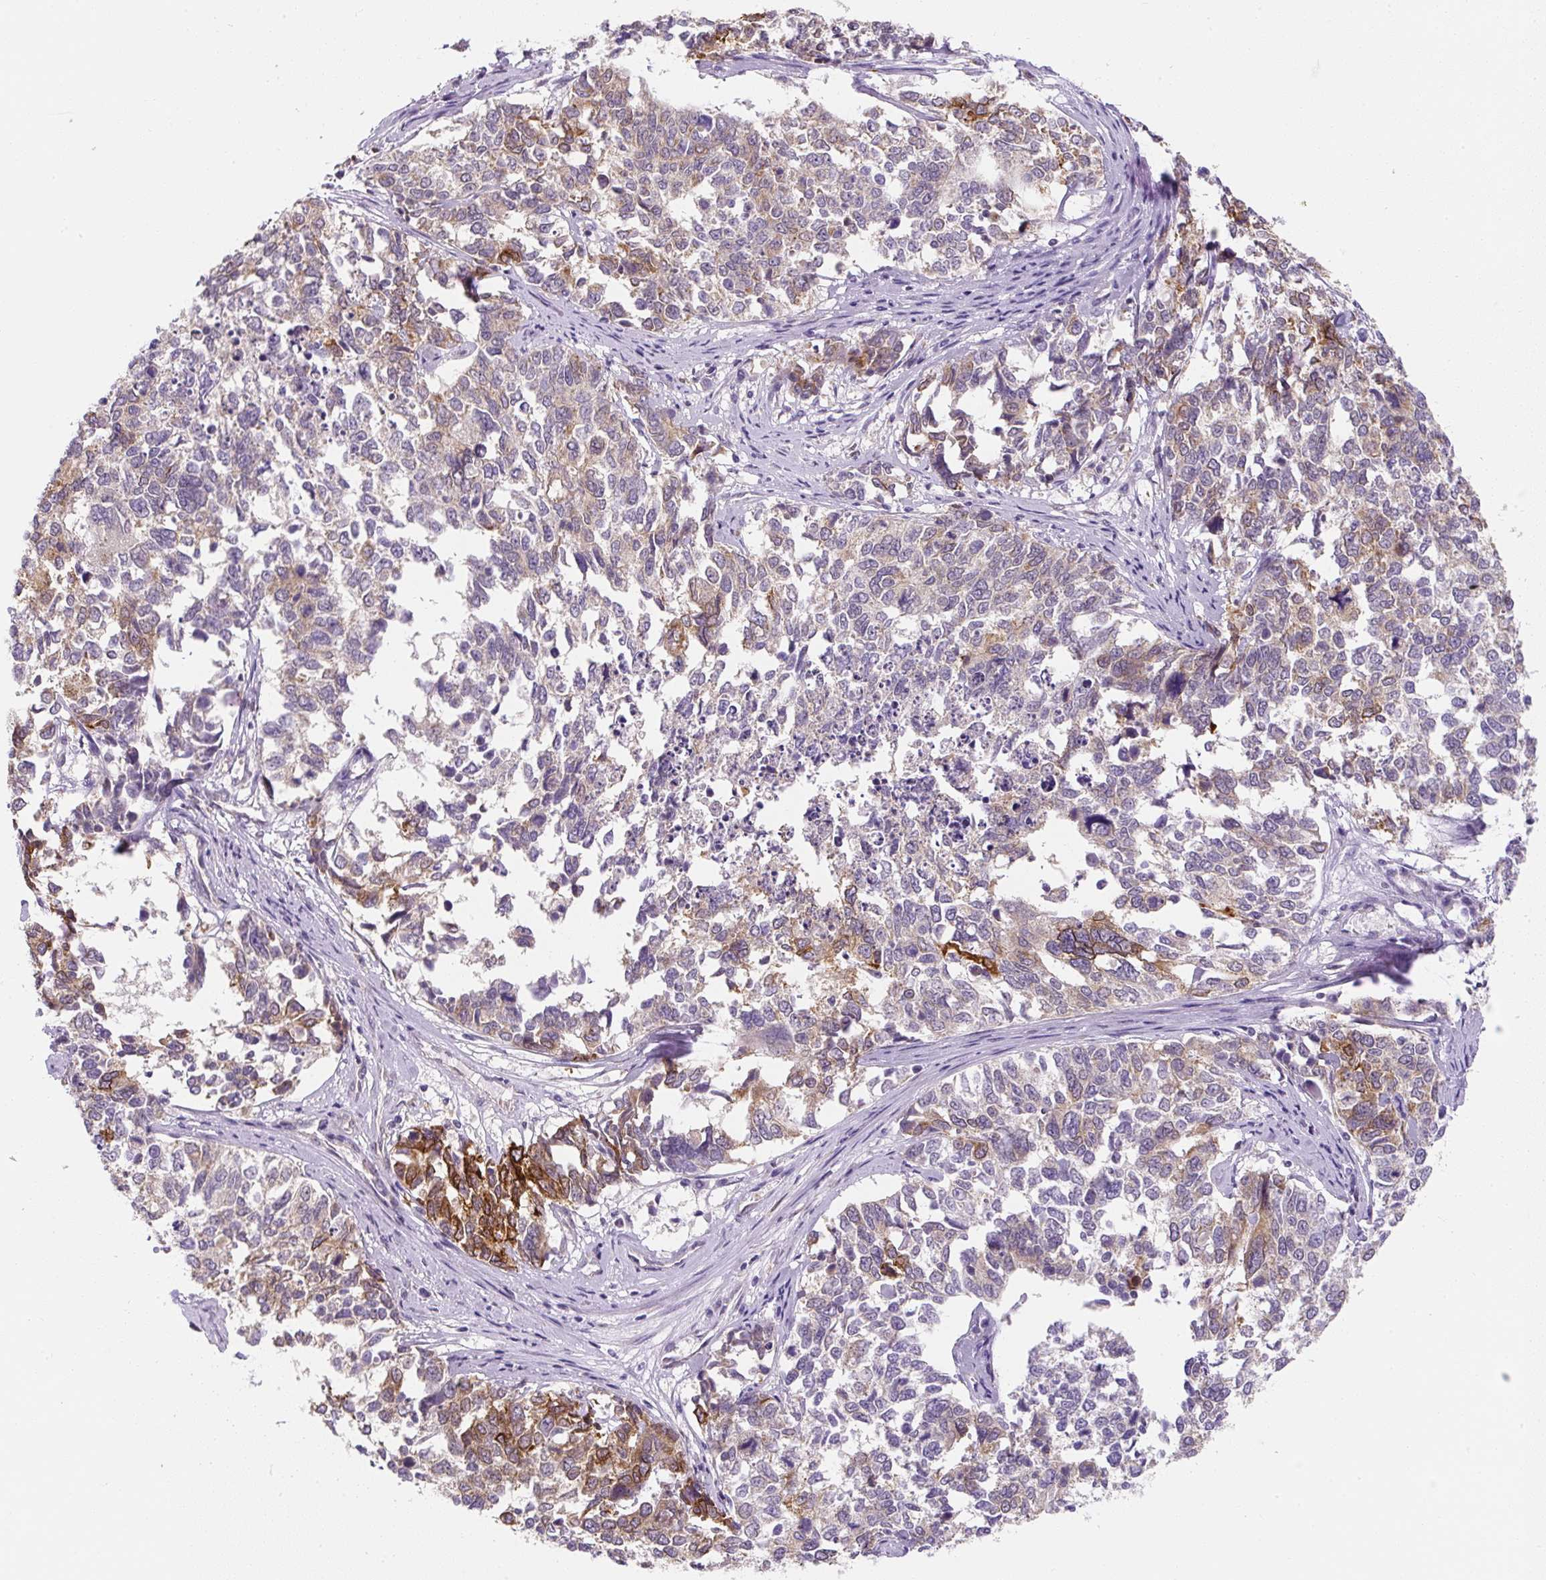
{"staining": {"intensity": "strong", "quantity": "<25%", "location": "cytoplasmic/membranous"}, "tissue": "cervical cancer", "cell_type": "Tumor cells", "image_type": "cancer", "snomed": [{"axis": "morphology", "description": "Squamous cell carcinoma, NOS"}, {"axis": "topography", "description": "Cervix"}], "caption": "Cervical cancer stained with a brown dye demonstrates strong cytoplasmic/membranous positive positivity in about <25% of tumor cells.", "gene": "PLA2G4A", "patient": {"sex": "female", "age": 63}}